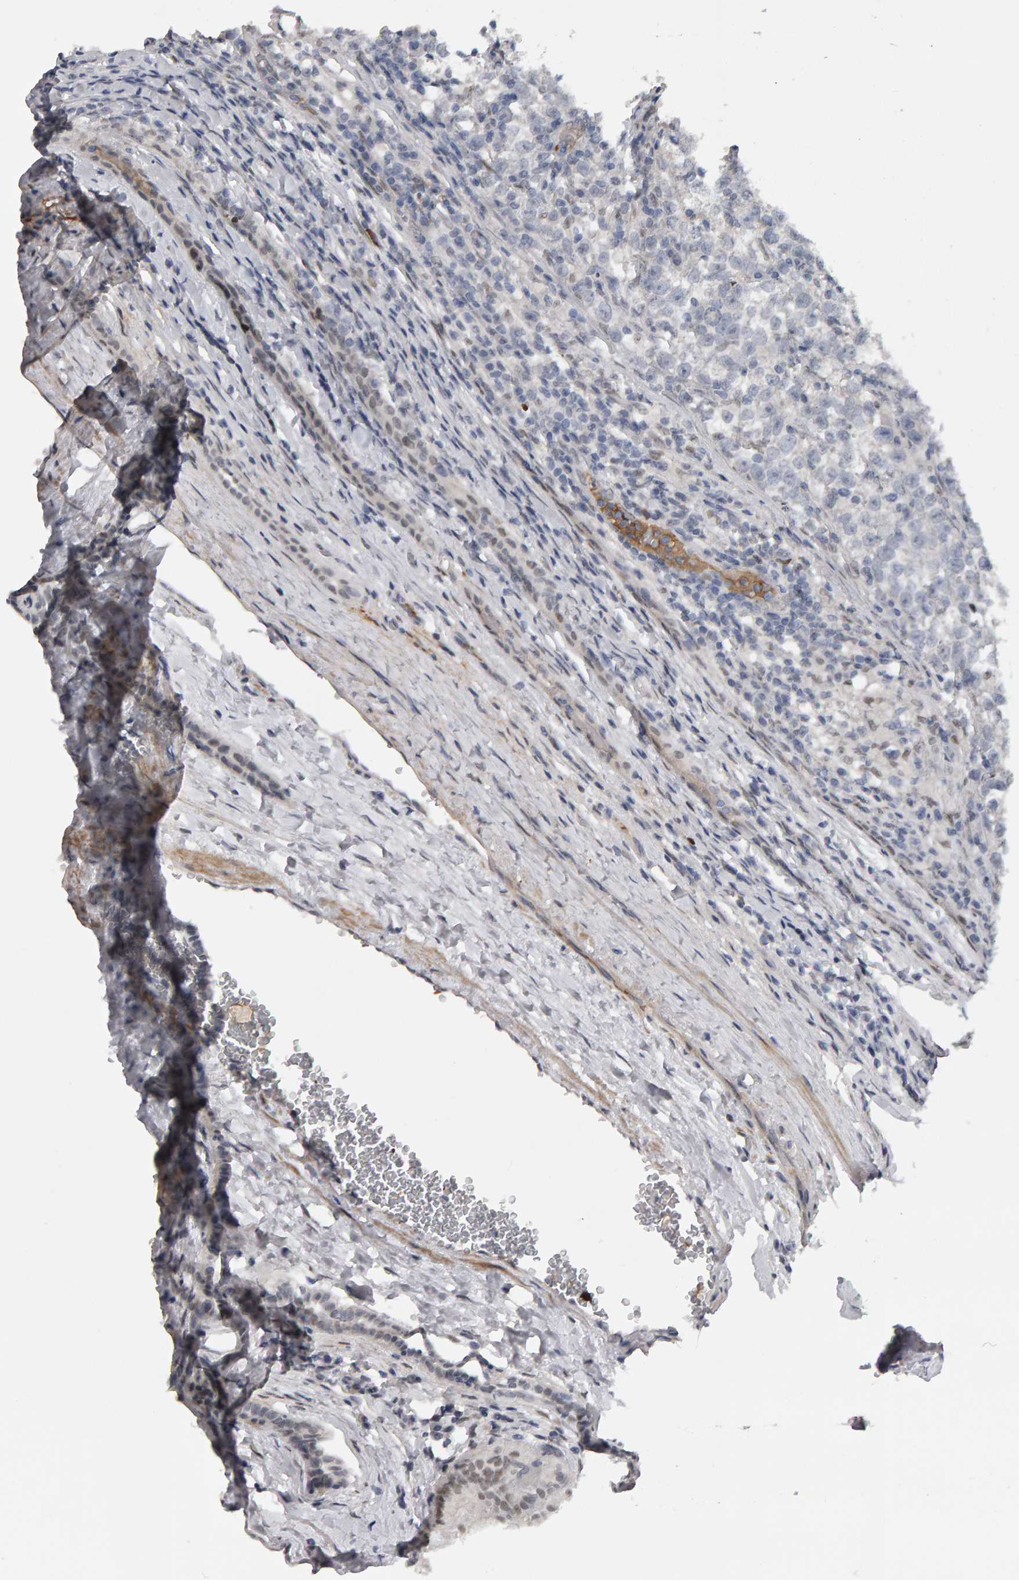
{"staining": {"intensity": "negative", "quantity": "none", "location": "none"}, "tissue": "testis cancer", "cell_type": "Tumor cells", "image_type": "cancer", "snomed": [{"axis": "morphology", "description": "Normal tissue, NOS"}, {"axis": "morphology", "description": "Seminoma, NOS"}, {"axis": "topography", "description": "Testis"}], "caption": "Photomicrograph shows no protein positivity in tumor cells of testis cancer tissue. (Stains: DAB (3,3'-diaminobenzidine) immunohistochemistry (IHC) with hematoxylin counter stain, Microscopy: brightfield microscopy at high magnification).", "gene": "IPO8", "patient": {"sex": "male", "age": 43}}